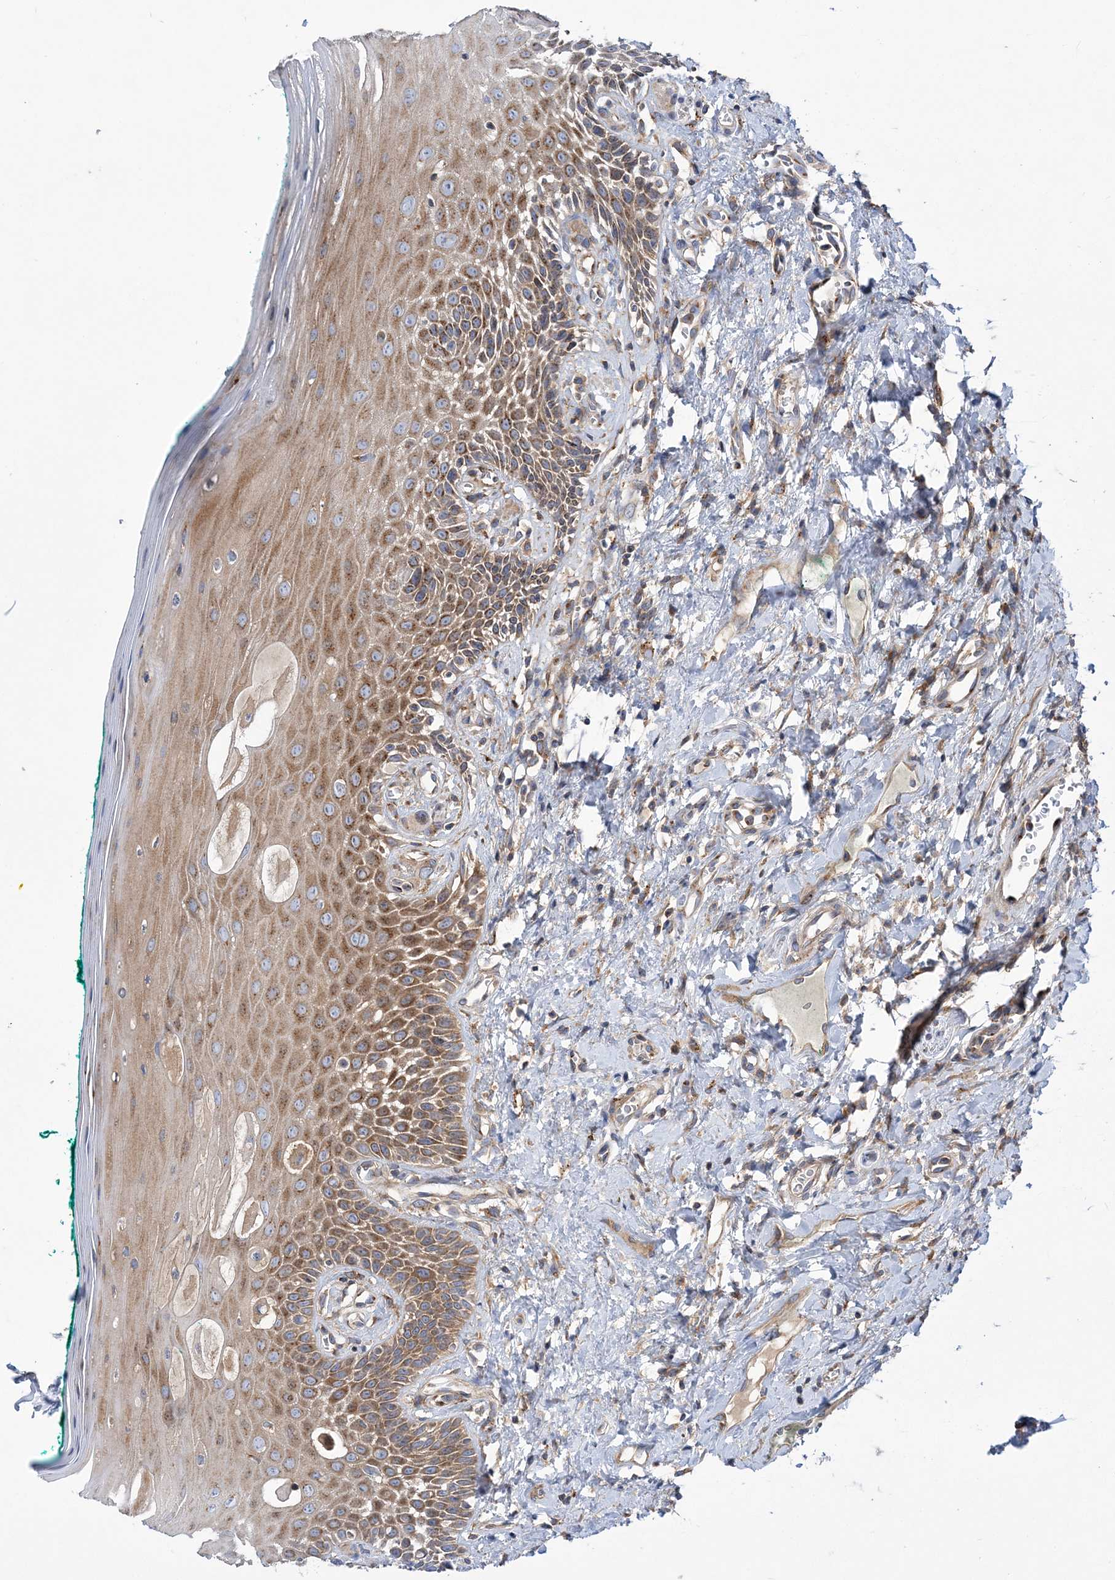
{"staining": {"intensity": "moderate", "quantity": ">75%", "location": "cytoplasmic/membranous"}, "tissue": "oral mucosa", "cell_type": "Squamous epithelial cells", "image_type": "normal", "snomed": [{"axis": "morphology", "description": "Normal tissue, NOS"}, {"axis": "topography", "description": "Oral tissue"}], "caption": "The histopathology image shows staining of unremarkable oral mucosa, revealing moderate cytoplasmic/membranous protein staining (brown color) within squamous epithelial cells.", "gene": "COPB2", "patient": {"sex": "female", "age": 70}}